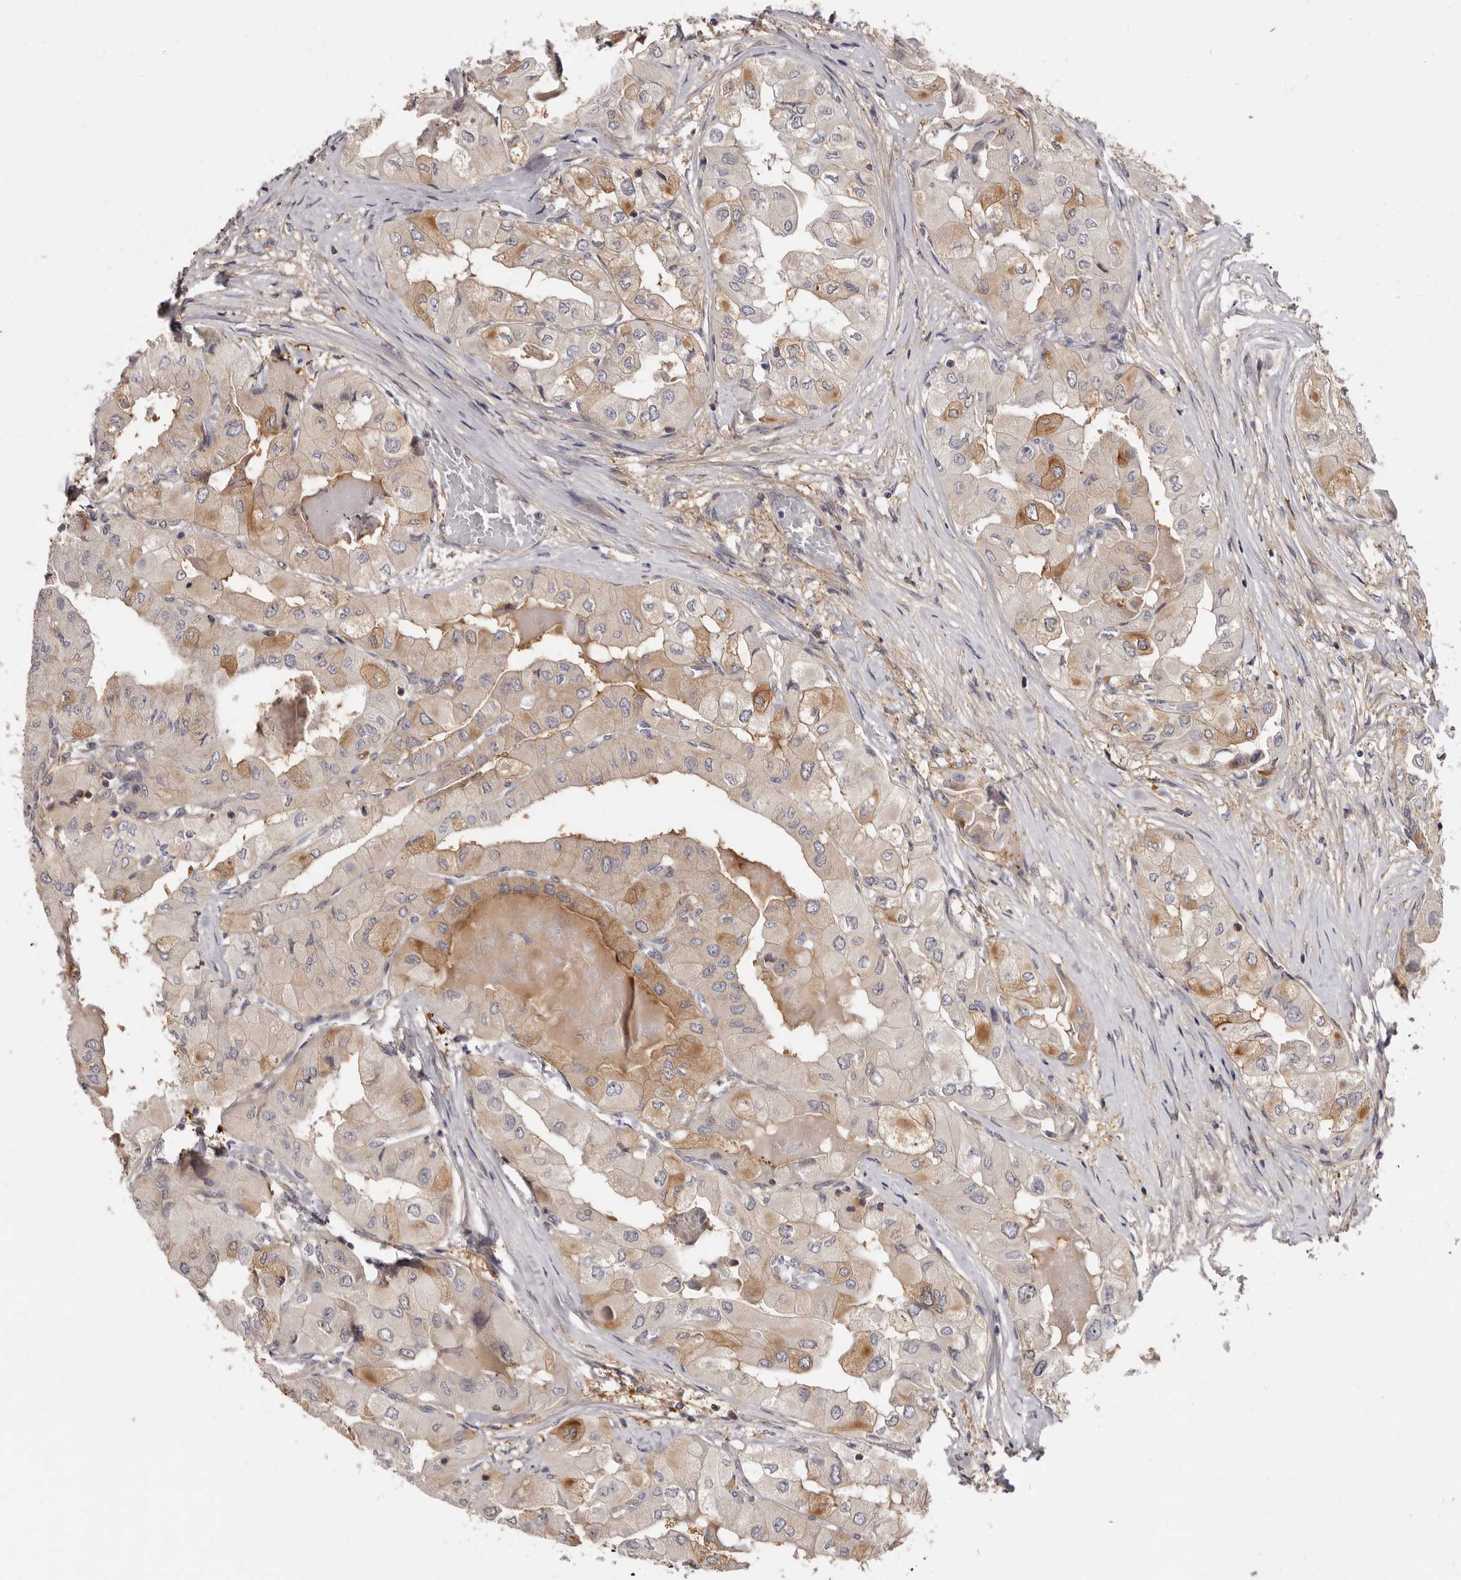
{"staining": {"intensity": "moderate", "quantity": "25%-75%", "location": "cytoplasmic/membranous"}, "tissue": "thyroid cancer", "cell_type": "Tumor cells", "image_type": "cancer", "snomed": [{"axis": "morphology", "description": "Papillary adenocarcinoma, NOS"}, {"axis": "topography", "description": "Thyroid gland"}], "caption": "Brown immunohistochemical staining in thyroid cancer displays moderate cytoplasmic/membranous staining in approximately 25%-75% of tumor cells.", "gene": "ADAMTS20", "patient": {"sex": "female", "age": 59}}